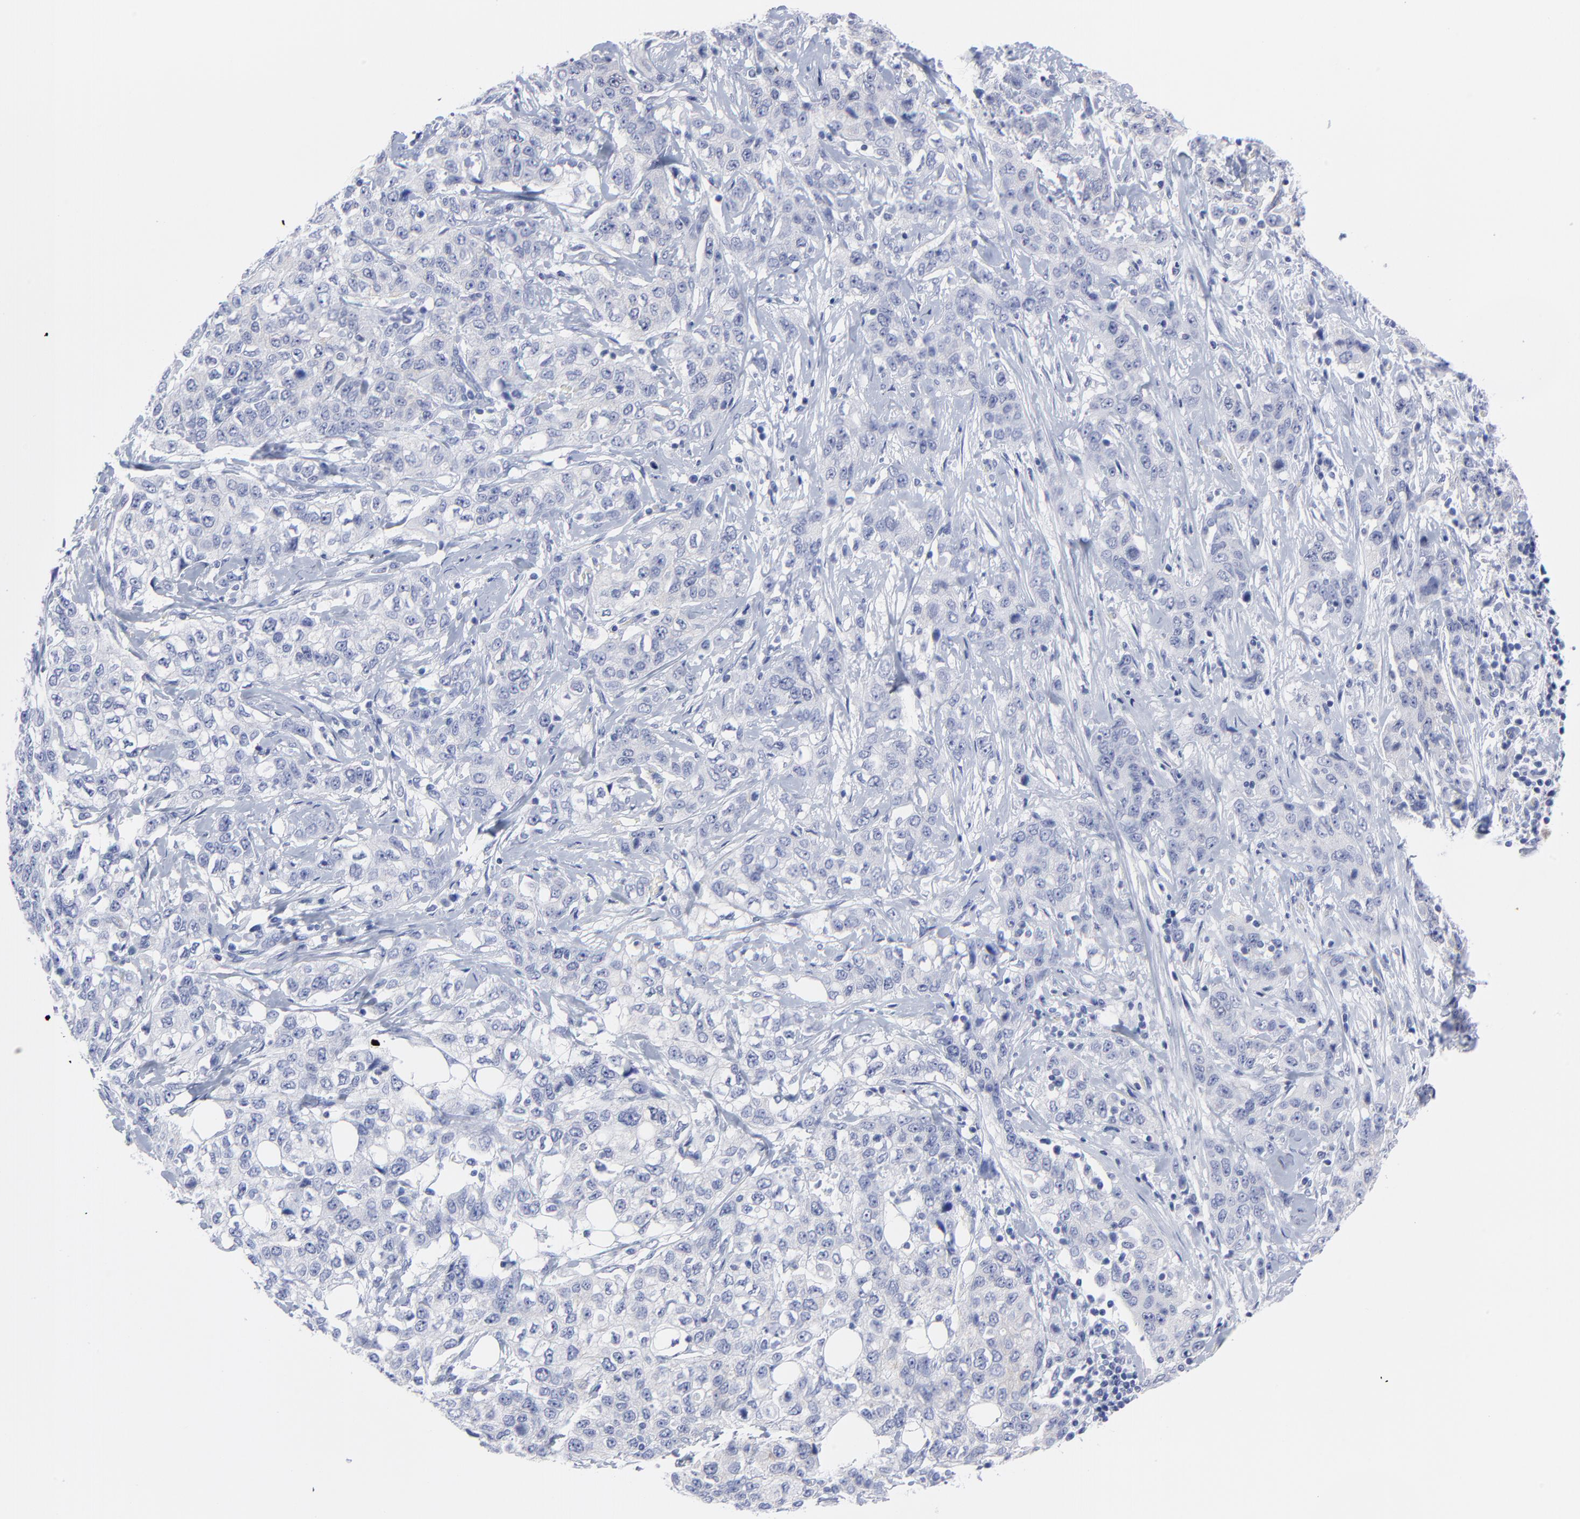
{"staining": {"intensity": "negative", "quantity": "none", "location": "none"}, "tissue": "stomach cancer", "cell_type": "Tumor cells", "image_type": "cancer", "snomed": [{"axis": "morphology", "description": "Adenocarcinoma, NOS"}, {"axis": "topography", "description": "Stomach"}], "caption": "Tumor cells show no significant staining in stomach cancer. The staining is performed using DAB brown chromogen with nuclei counter-stained in using hematoxylin.", "gene": "CNTN3", "patient": {"sex": "male", "age": 48}}